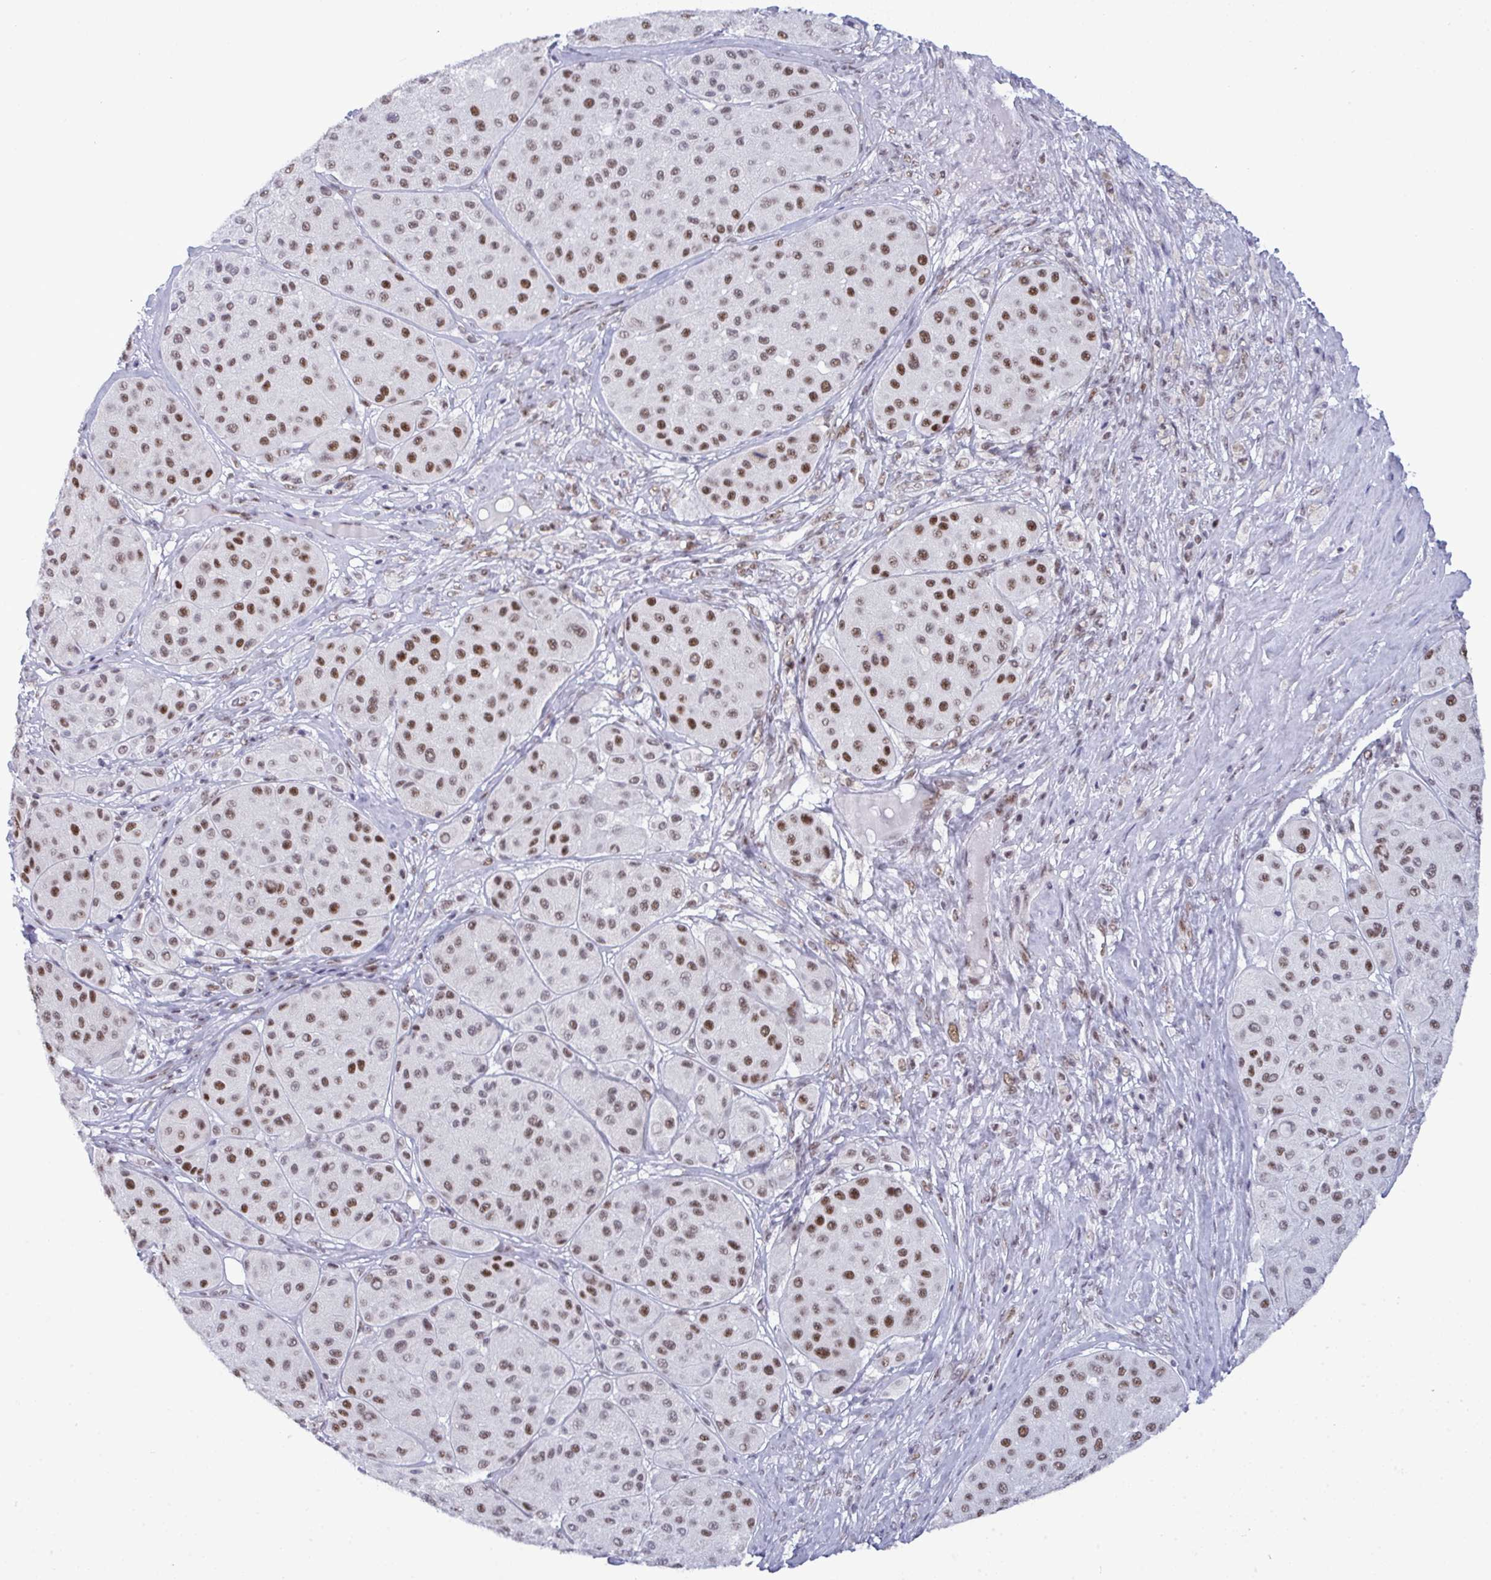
{"staining": {"intensity": "strong", "quantity": "25%-75%", "location": "nuclear"}, "tissue": "melanoma", "cell_type": "Tumor cells", "image_type": "cancer", "snomed": [{"axis": "morphology", "description": "Malignant melanoma, Metastatic site"}, {"axis": "topography", "description": "Smooth muscle"}], "caption": "This histopathology image displays IHC staining of melanoma, with high strong nuclear positivity in about 25%-75% of tumor cells.", "gene": "PPP1R10", "patient": {"sex": "male", "age": 41}}